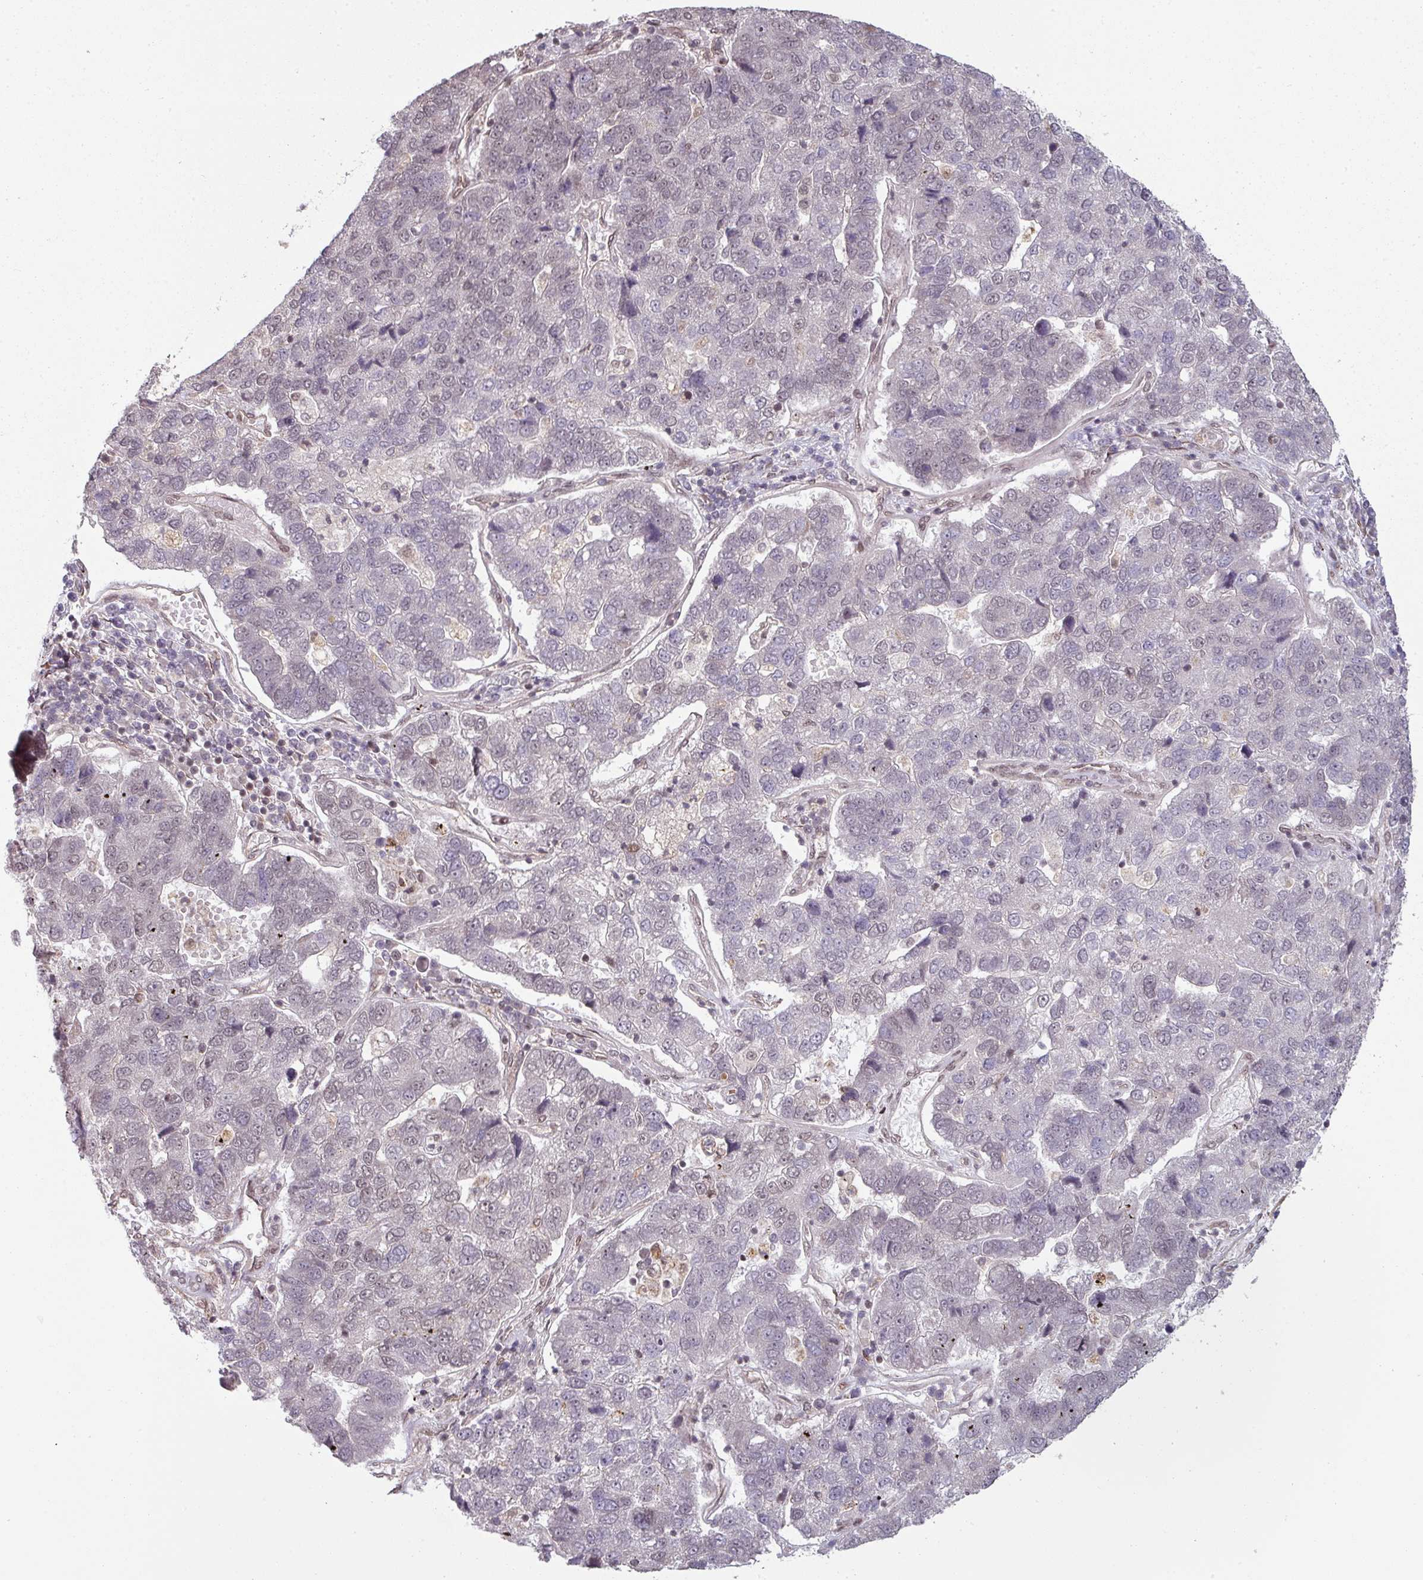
{"staining": {"intensity": "weak", "quantity": "<25%", "location": "nuclear"}, "tissue": "pancreatic cancer", "cell_type": "Tumor cells", "image_type": "cancer", "snomed": [{"axis": "morphology", "description": "Adenocarcinoma, NOS"}, {"axis": "topography", "description": "Pancreas"}], "caption": "This is a image of immunohistochemistry (IHC) staining of pancreatic cancer (adenocarcinoma), which shows no staining in tumor cells.", "gene": "SIK3", "patient": {"sex": "female", "age": 61}}